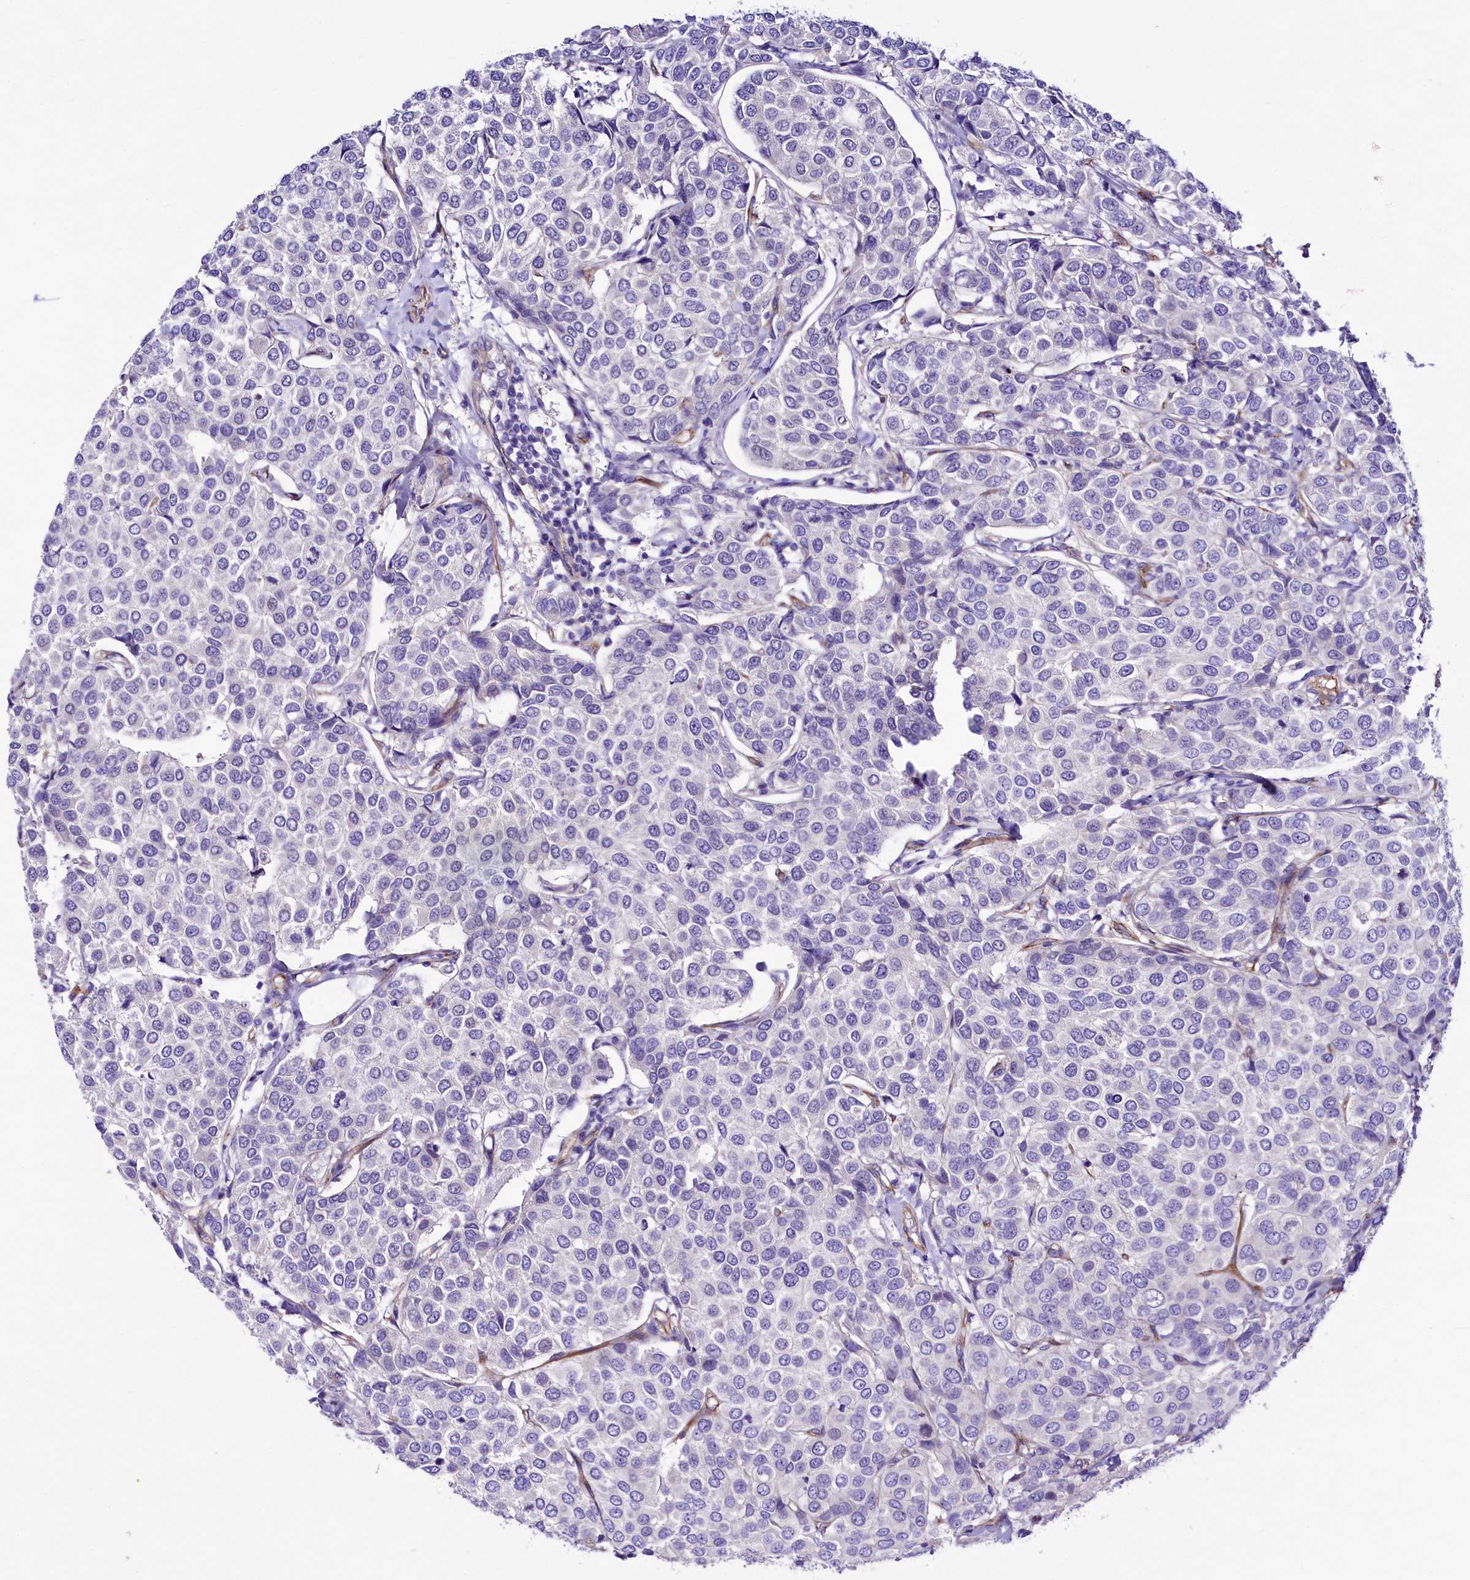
{"staining": {"intensity": "negative", "quantity": "none", "location": "none"}, "tissue": "breast cancer", "cell_type": "Tumor cells", "image_type": "cancer", "snomed": [{"axis": "morphology", "description": "Duct carcinoma"}, {"axis": "topography", "description": "Breast"}], "caption": "An immunohistochemistry photomicrograph of breast cancer is shown. There is no staining in tumor cells of breast cancer.", "gene": "SLF1", "patient": {"sex": "female", "age": 55}}